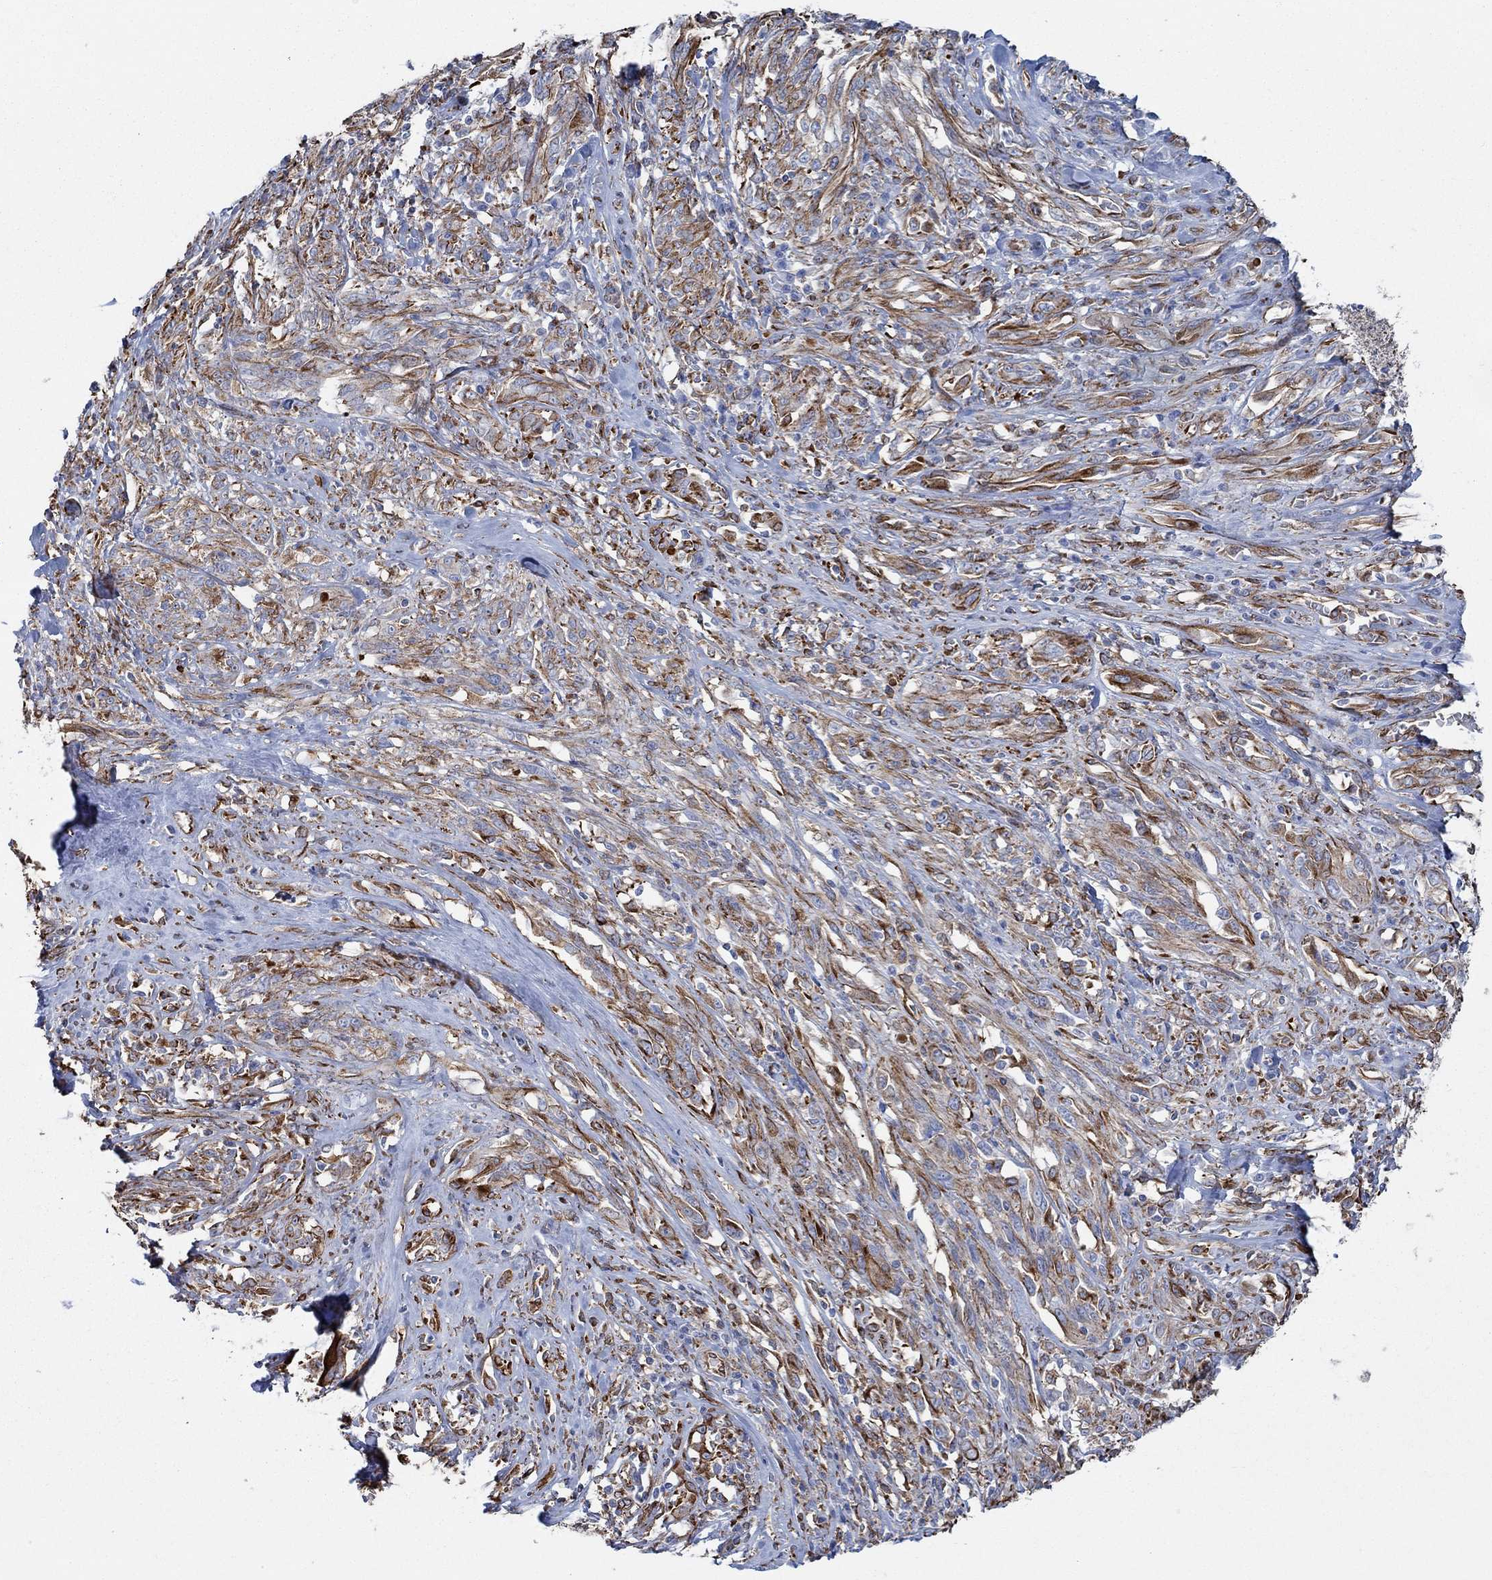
{"staining": {"intensity": "strong", "quantity": "25%-75%", "location": "cytoplasmic/membranous"}, "tissue": "melanoma", "cell_type": "Tumor cells", "image_type": "cancer", "snomed": [{"axis": "morphology", "description": "Malignant melanoma, NOS"}, {"axis": "topography", "description": "Skin"}], "caption": "Immunohistochemical staining of human malignant melanoma shows high levels of strong cytoplasmic/membranous protein positivity in approximately 25%-75% of tumor cells.", "gene": "STC2", "patient": {"sex": "female", "age": 91}}